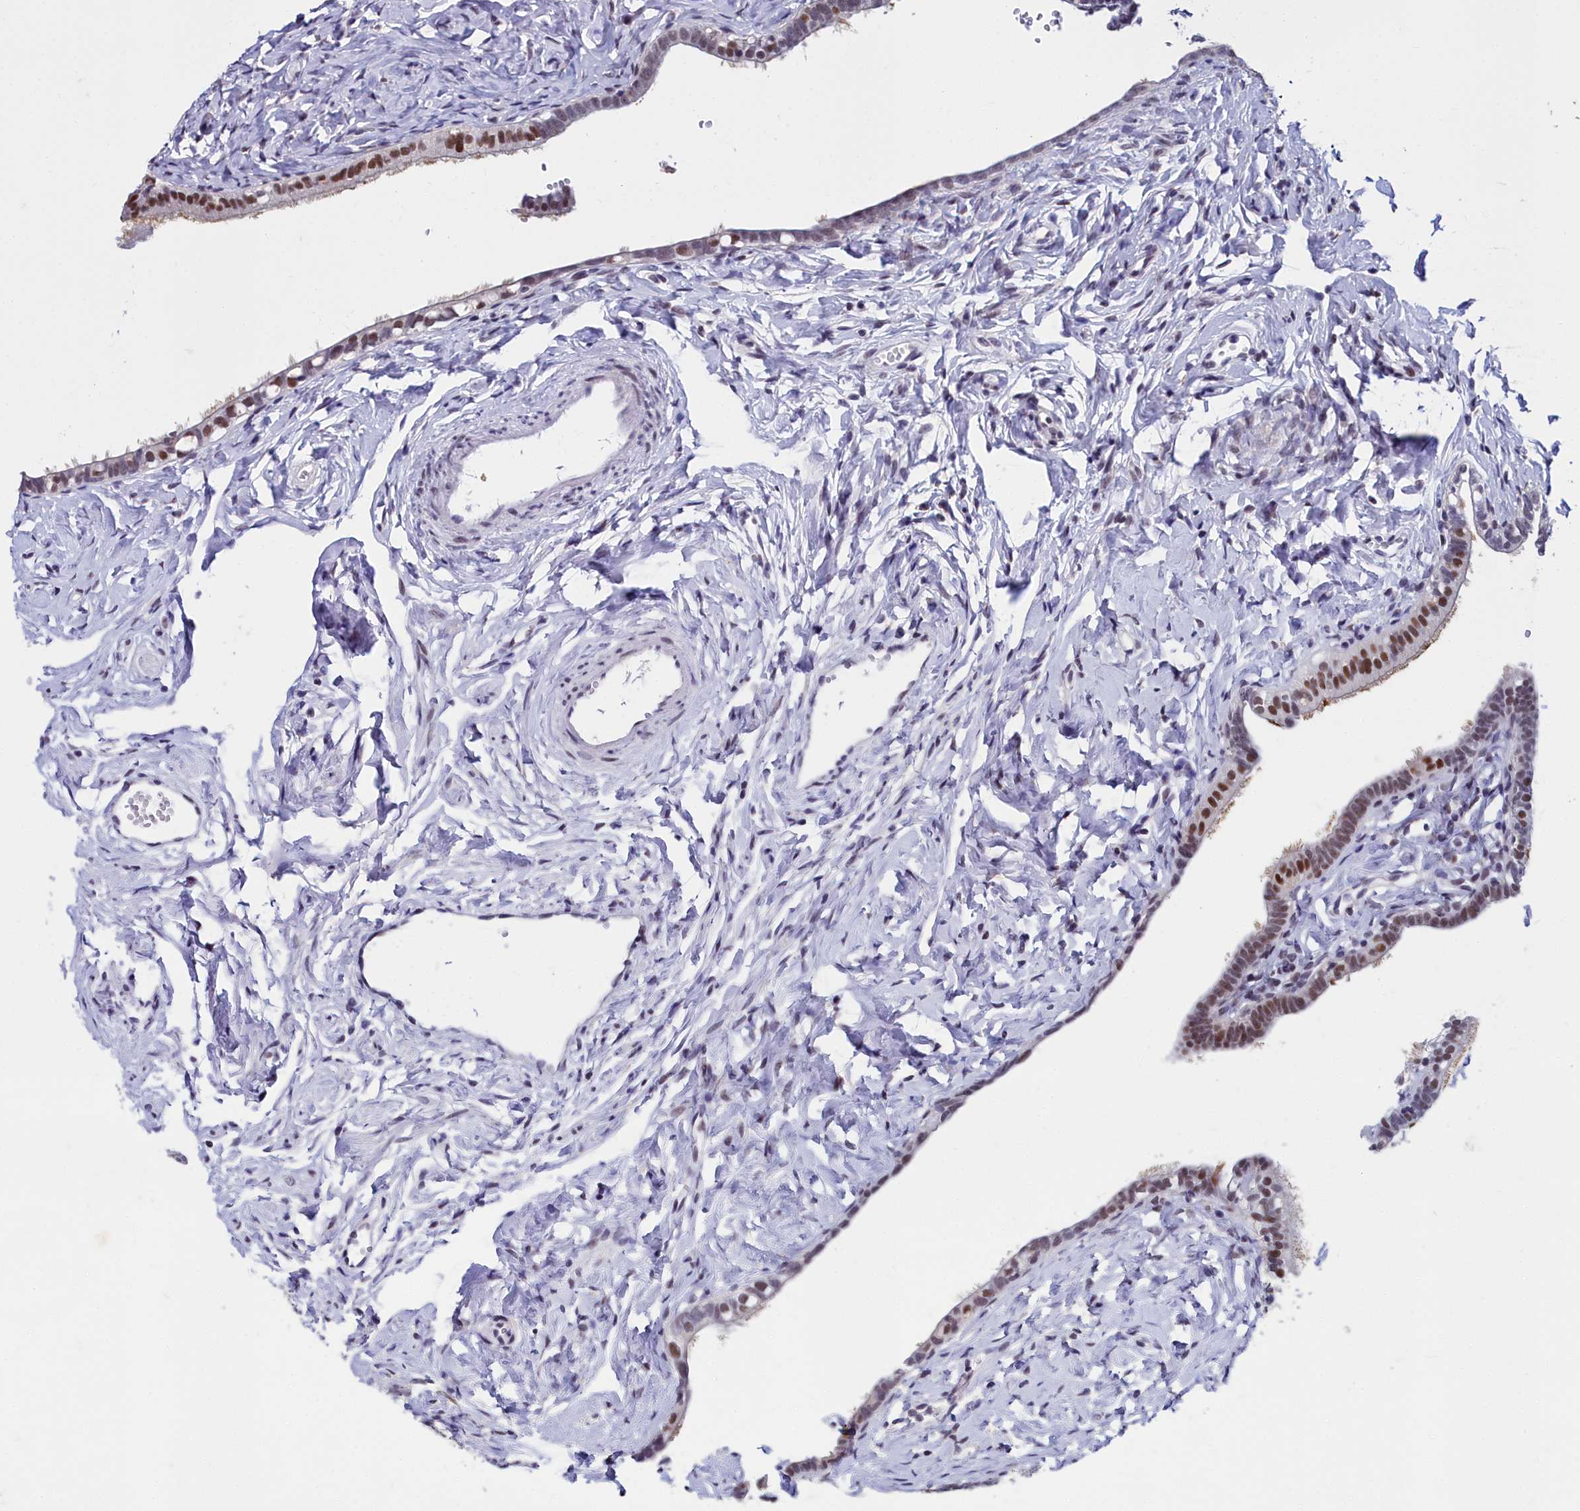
{"staining": {"intensity": "strong", "quantity": ">75%", "location": "cytoplasmic/membranous,nuclear"}, "tissue": "fallopian tube", "cell_type": "Glandular cells", "image_type": "normal", "snomed": [{"axis": "morphology", "description": "Normal tissue, NOS"}, {"axis": "topography", "description": "Fallopian tube"}], "caption": "Brown immunohistochemical staining in benign fallopian tube demonstrates strong cytoplasmic/membranous,nuclear positivity in about >75% of glandular cells. The protein is stained brown, and the nuclei are stained in blue (DAB (3,3'-diaminobenzidine) IHC with brightfield microscopy, high magnification).", "gene": "CCDC97", "patient": {"sex": "female", "age": 66}}